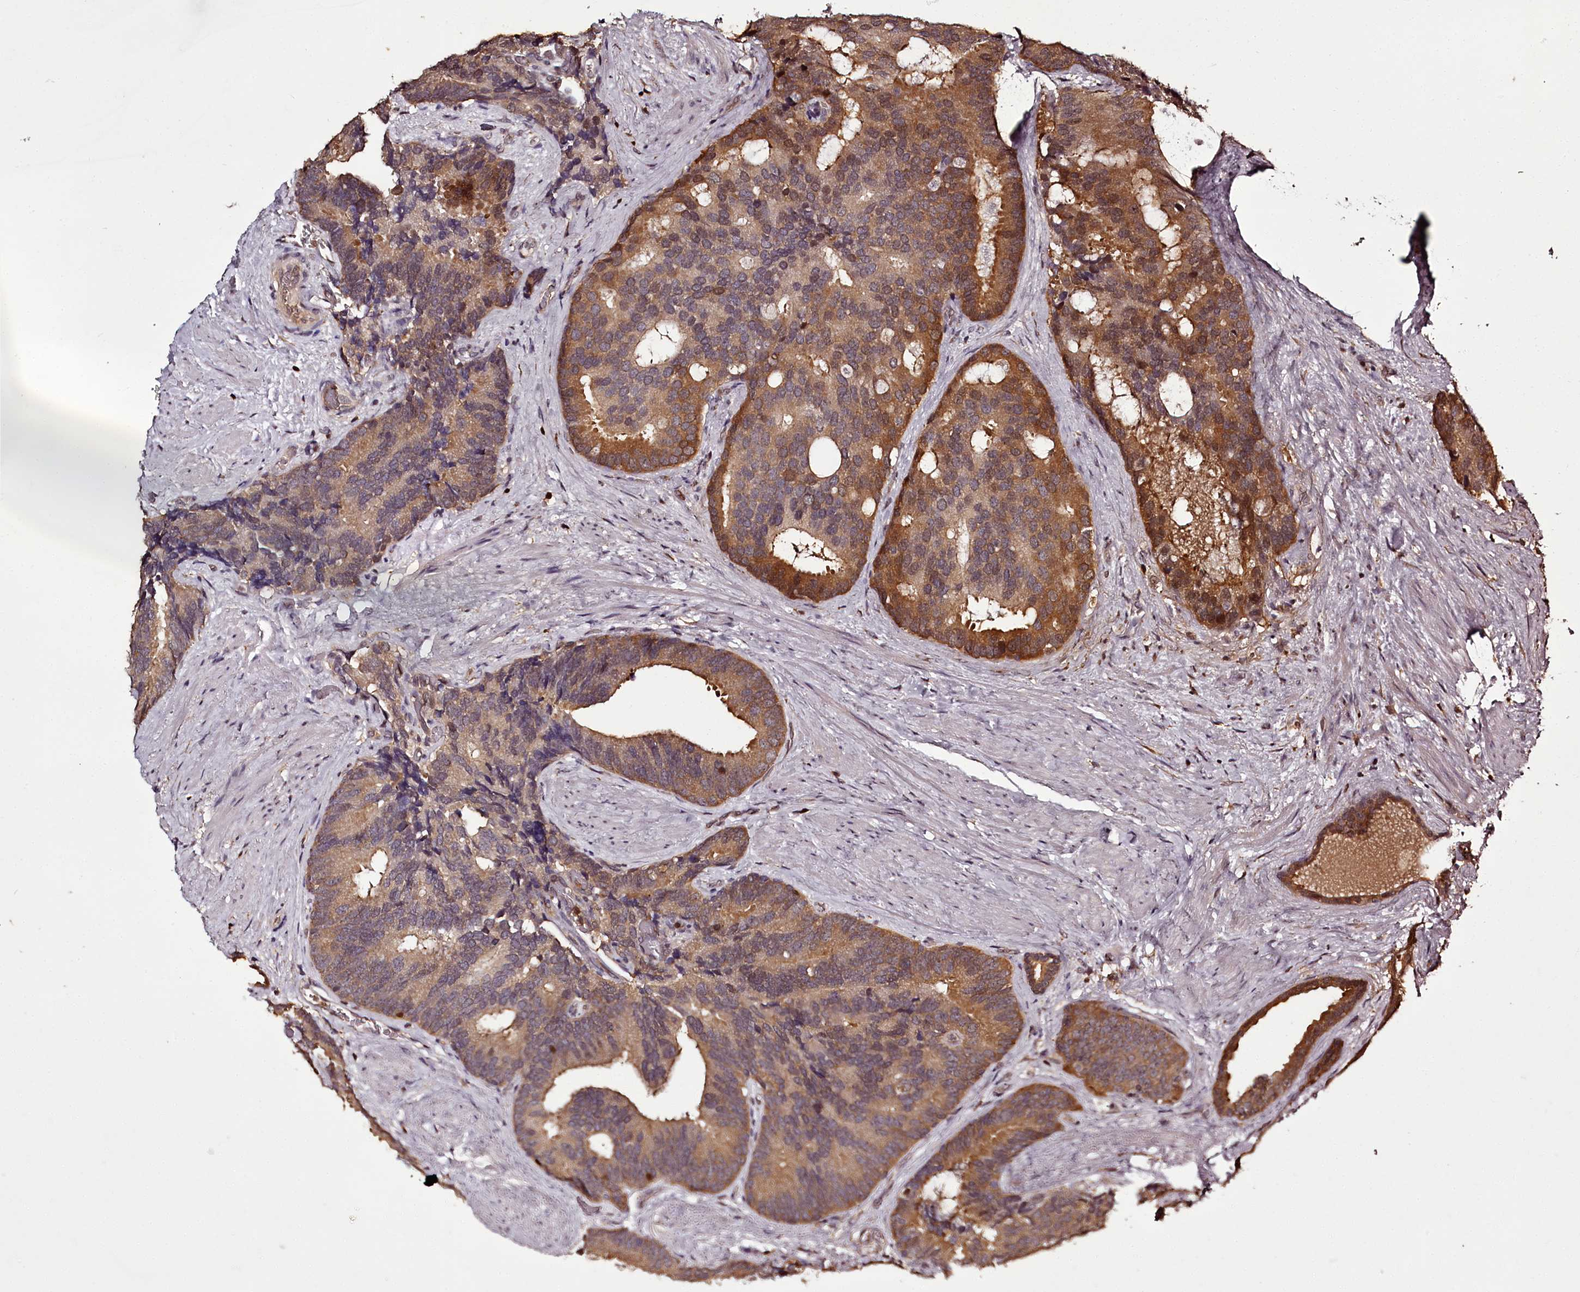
{"staining": {"intensity": "moderate", "quantity": ">75%", "location": "cytoplasmic/membranous"}, "tissue": "prostate cancer", "cell_type": "Tumor cells", "image_type": "cancer", "snomed": [{"axis": "morphology", "description": "Adenocarcinoma, Low grade"}, {"axis": "topography", "description": "Prostate"}], "caption": "About >75% of tumor cells in prostate adenocarcinoma (low-grade) exhibit moderate cytoplasmic/membranous protein staining as visualized by brown immunohistochemical staining.", "gene": "NPRL2", "patient": {"sex": "male", "age": 71}}